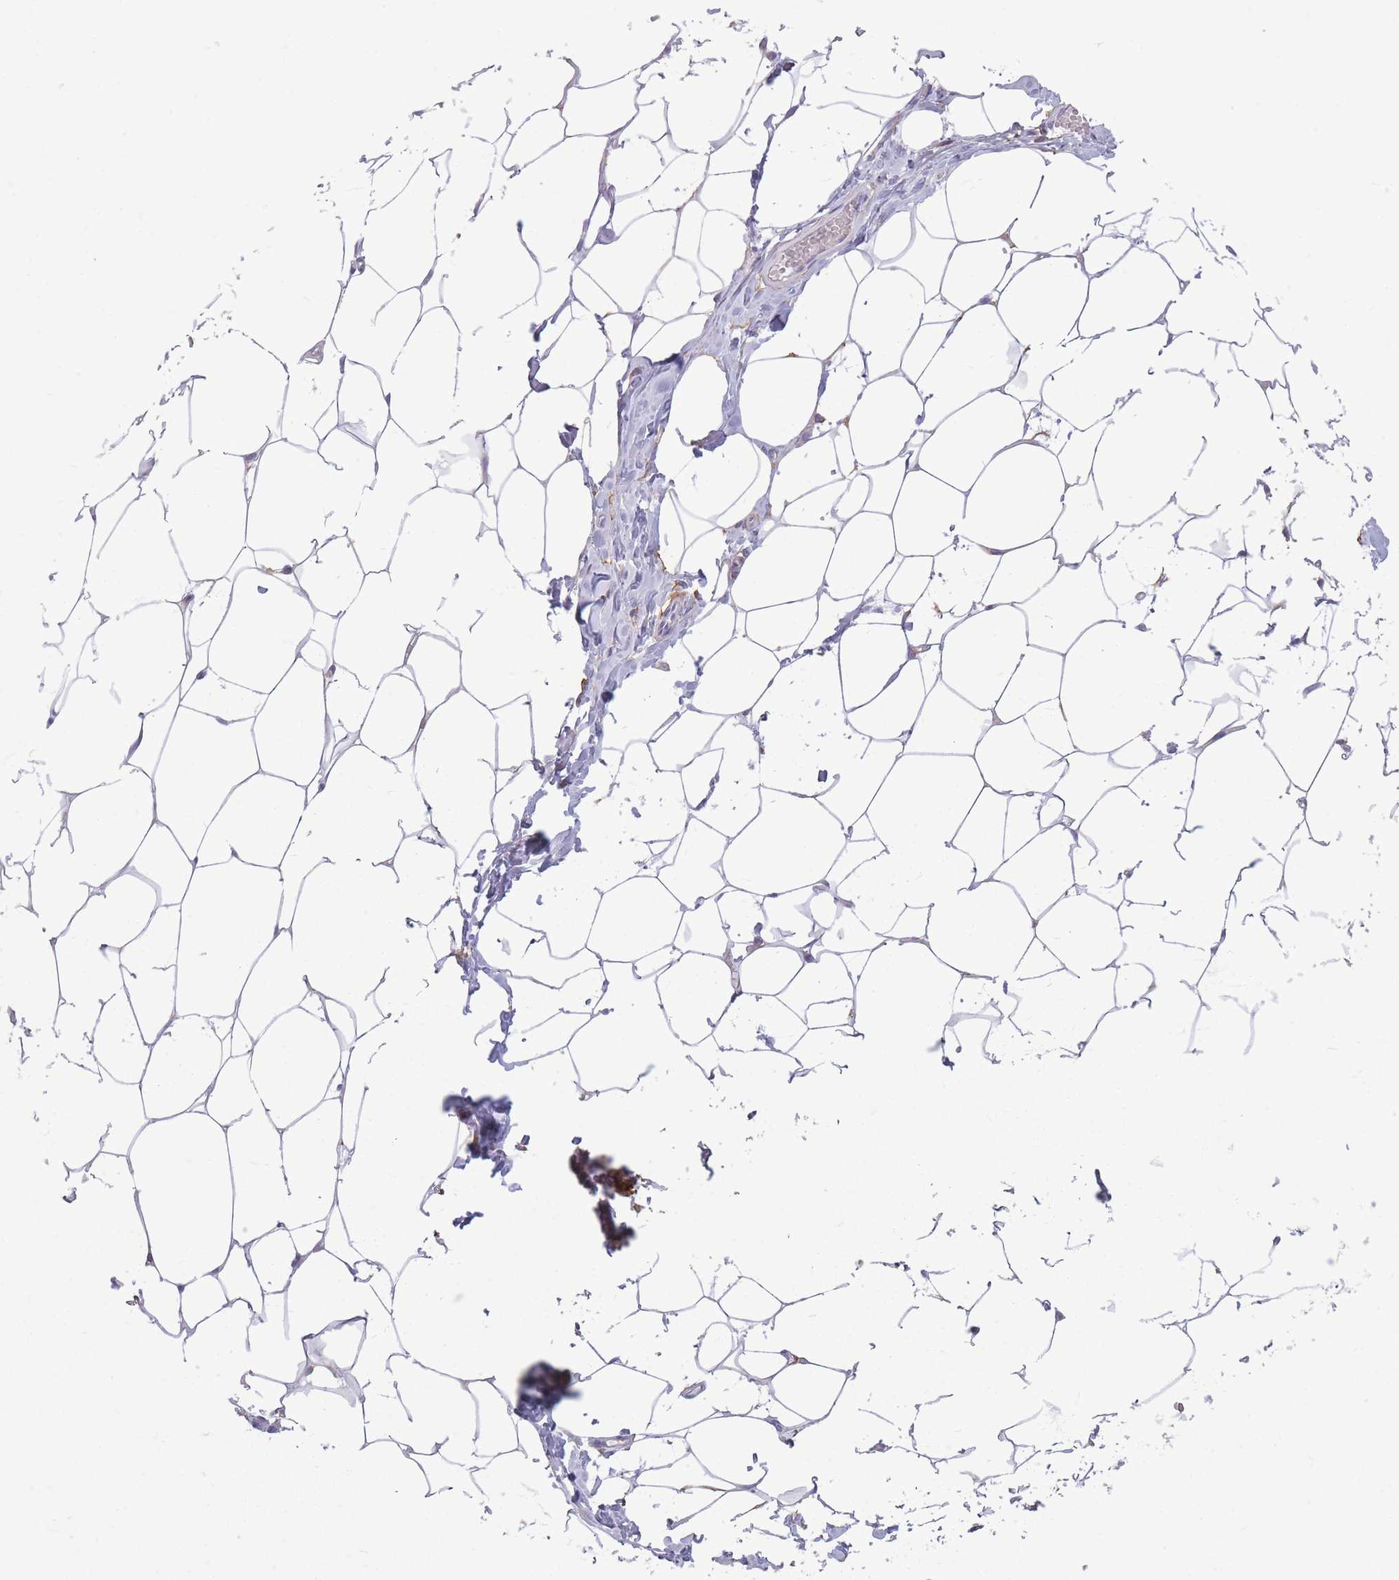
{"staining": {"intensity": "negative", "quantity": "none", "location": "none"}, "tissue": "breast", "cell_type": "Adipocytes", "image_type": "normal", "snomed": [{"axis": "morphology", "description": "Normal tissue, NOS"}, {"axis": "topography", "description": "Breast"}], "caption": "High power microscopy photomicrograph of an immunohistochemistry (IHC) histopathology image of unremarkable breast, revealing no significant positivity in adipocytes.", "gene": "ADD1", "patient": {"sex": "female", "age": 27}}